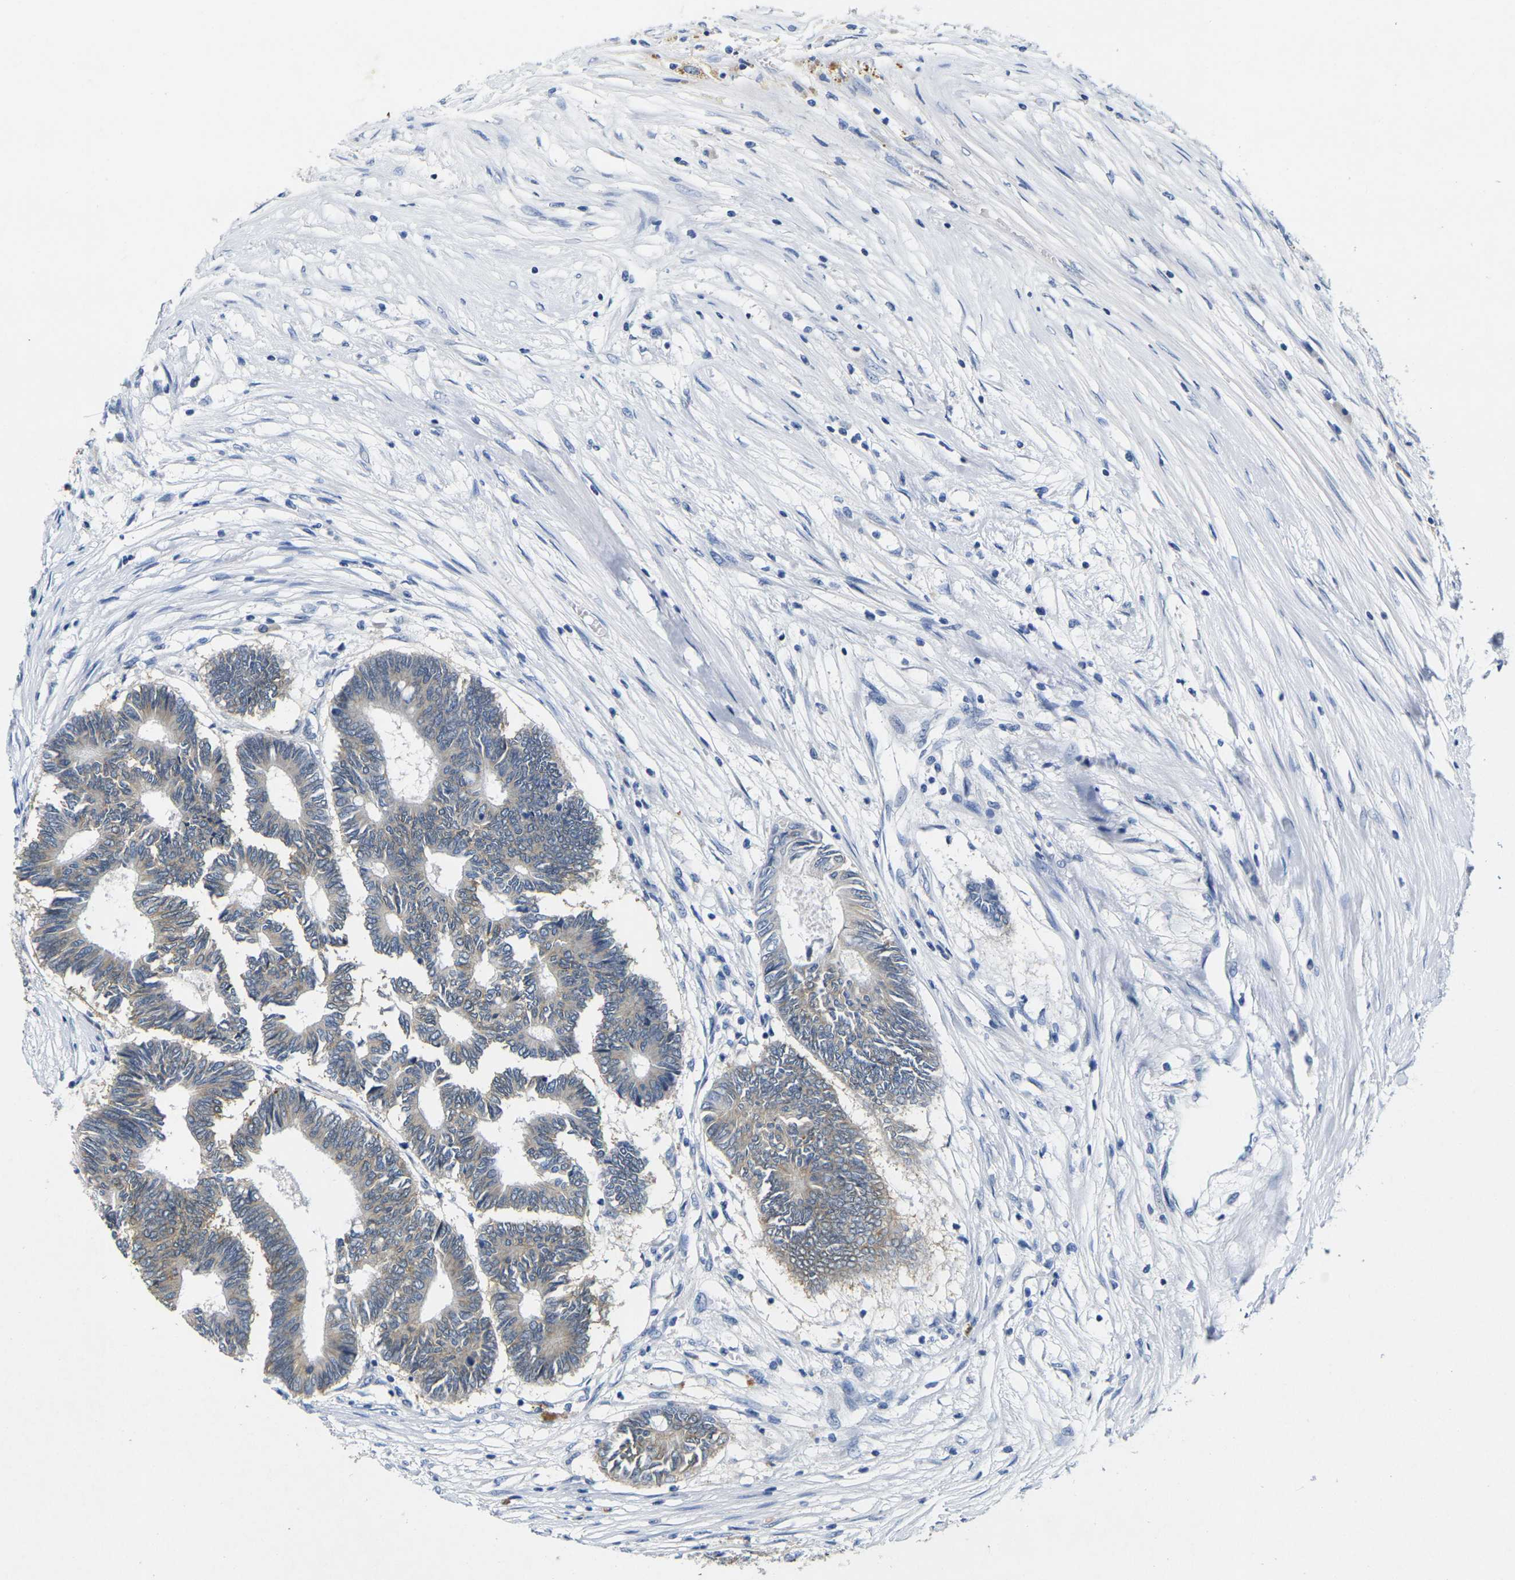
{"staining": {"intensity": "moderate", "quantity": "25%-75%", "location": "cytoplasmic/membranous"}, "tissue": "colorectal cancer", "cell_type": "Tumor cells", "image_type": "cancer", "snomed": [{"axis": "morphology", "description": "Adenocarcinoma, NOS"}, {"axis": "topography", "description": "Rectum"}], "caption": "Adenocarcinoma (colorectal) stained with a brown dye shows moderate cytoplasmic/membranous positive staining in approximately 25%-75% of tumor cells.", "gene": "NOCT", "patient": {"sex": "male", "age": 63}}